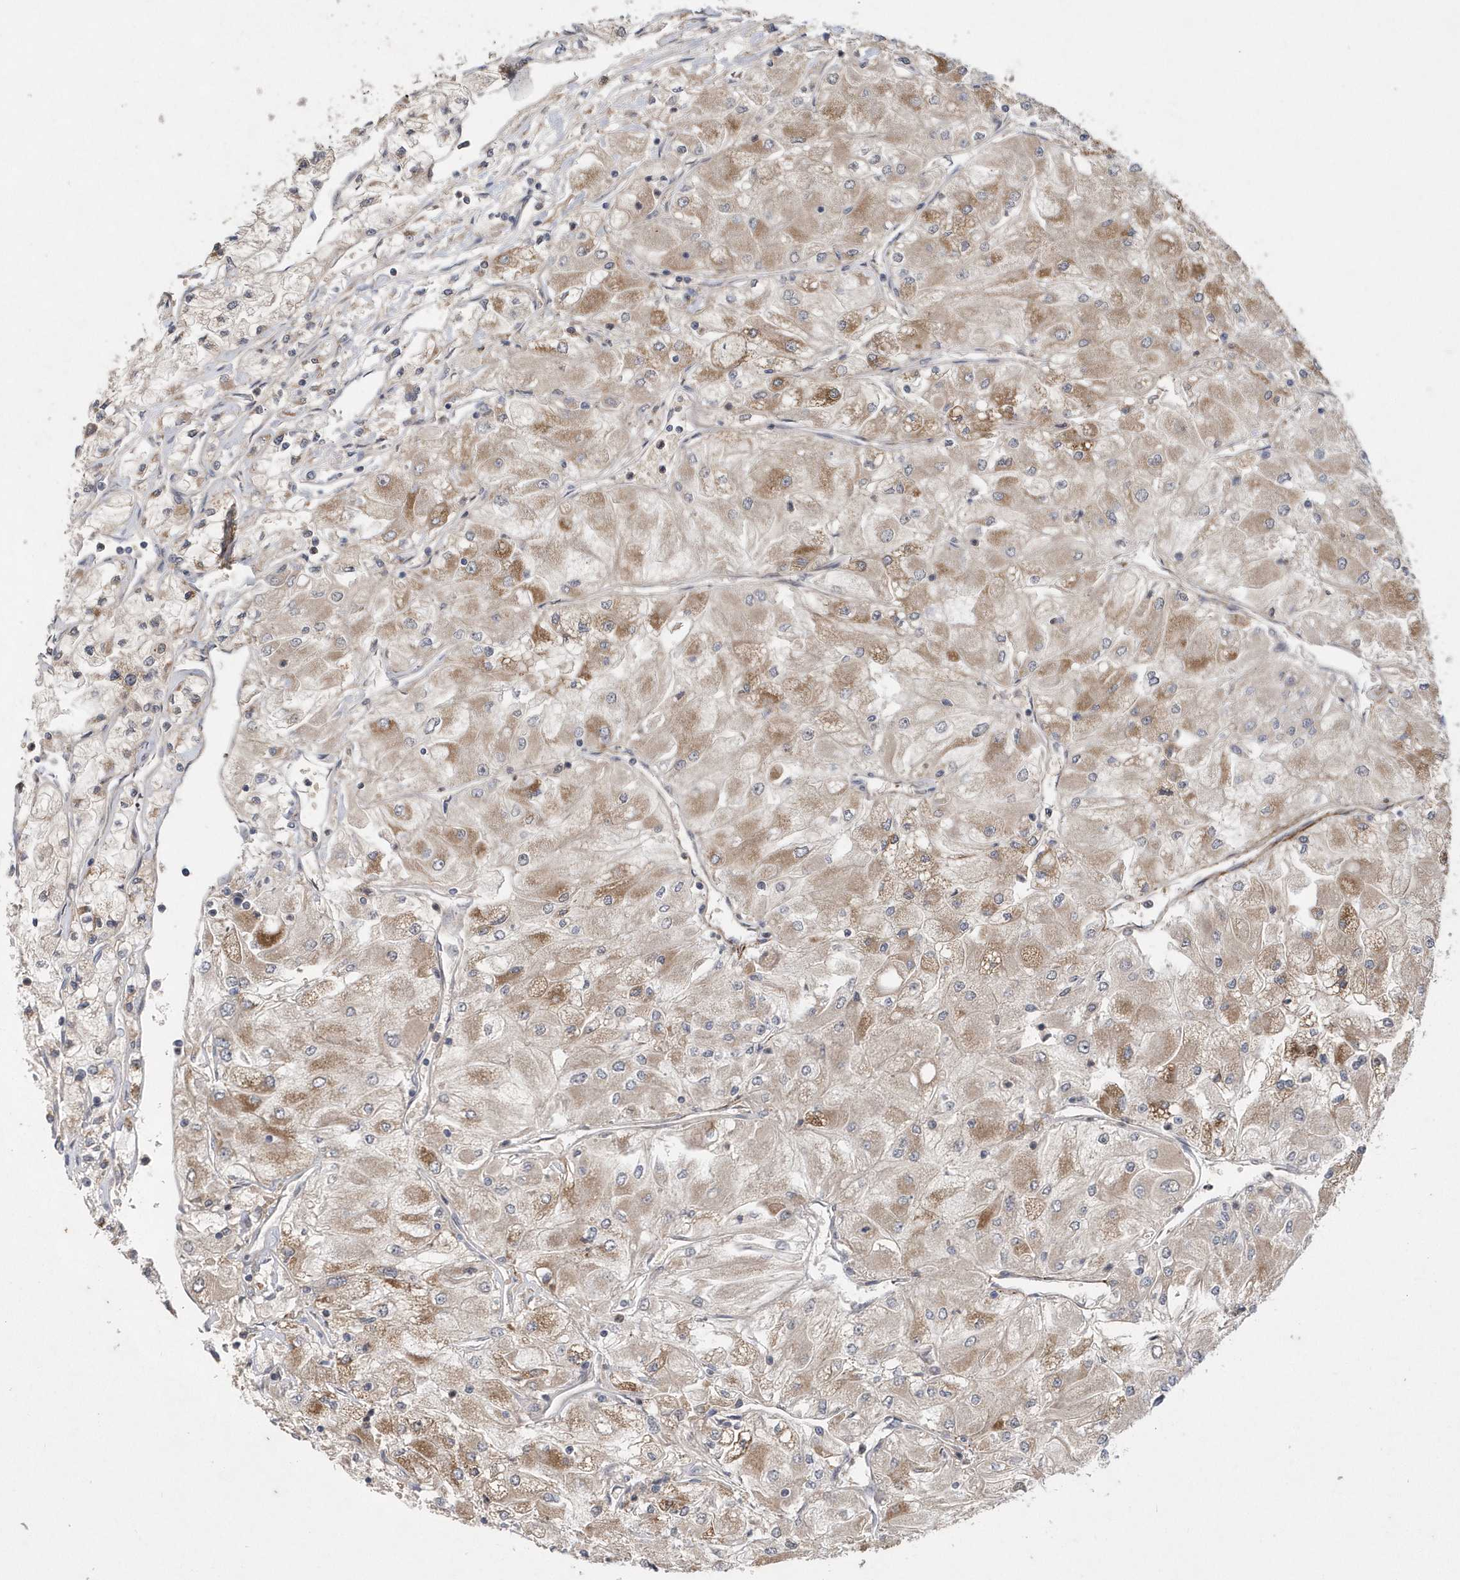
{"staining": {"intensity": "weak", "quantity": "25%-75%", "location": "cytoplasmic/membranous"}, "tissue": "renal cancer", "cell_type": "Tumor cells", "image_type": "cancer", "snomed": [{"axis": "morphology", "description": "Adenocarcinoma, NOS"}, {"axis": "topography", "description": "Kidney"}], "caption": "This is an image of IHC staining of renal cancer (adenocarcinoma), which shows weak expression in the cytoplasmic/membranous of tumor cells.", "gene": "HMGCS1", "patient": {"sex": "male", "age": 80}}